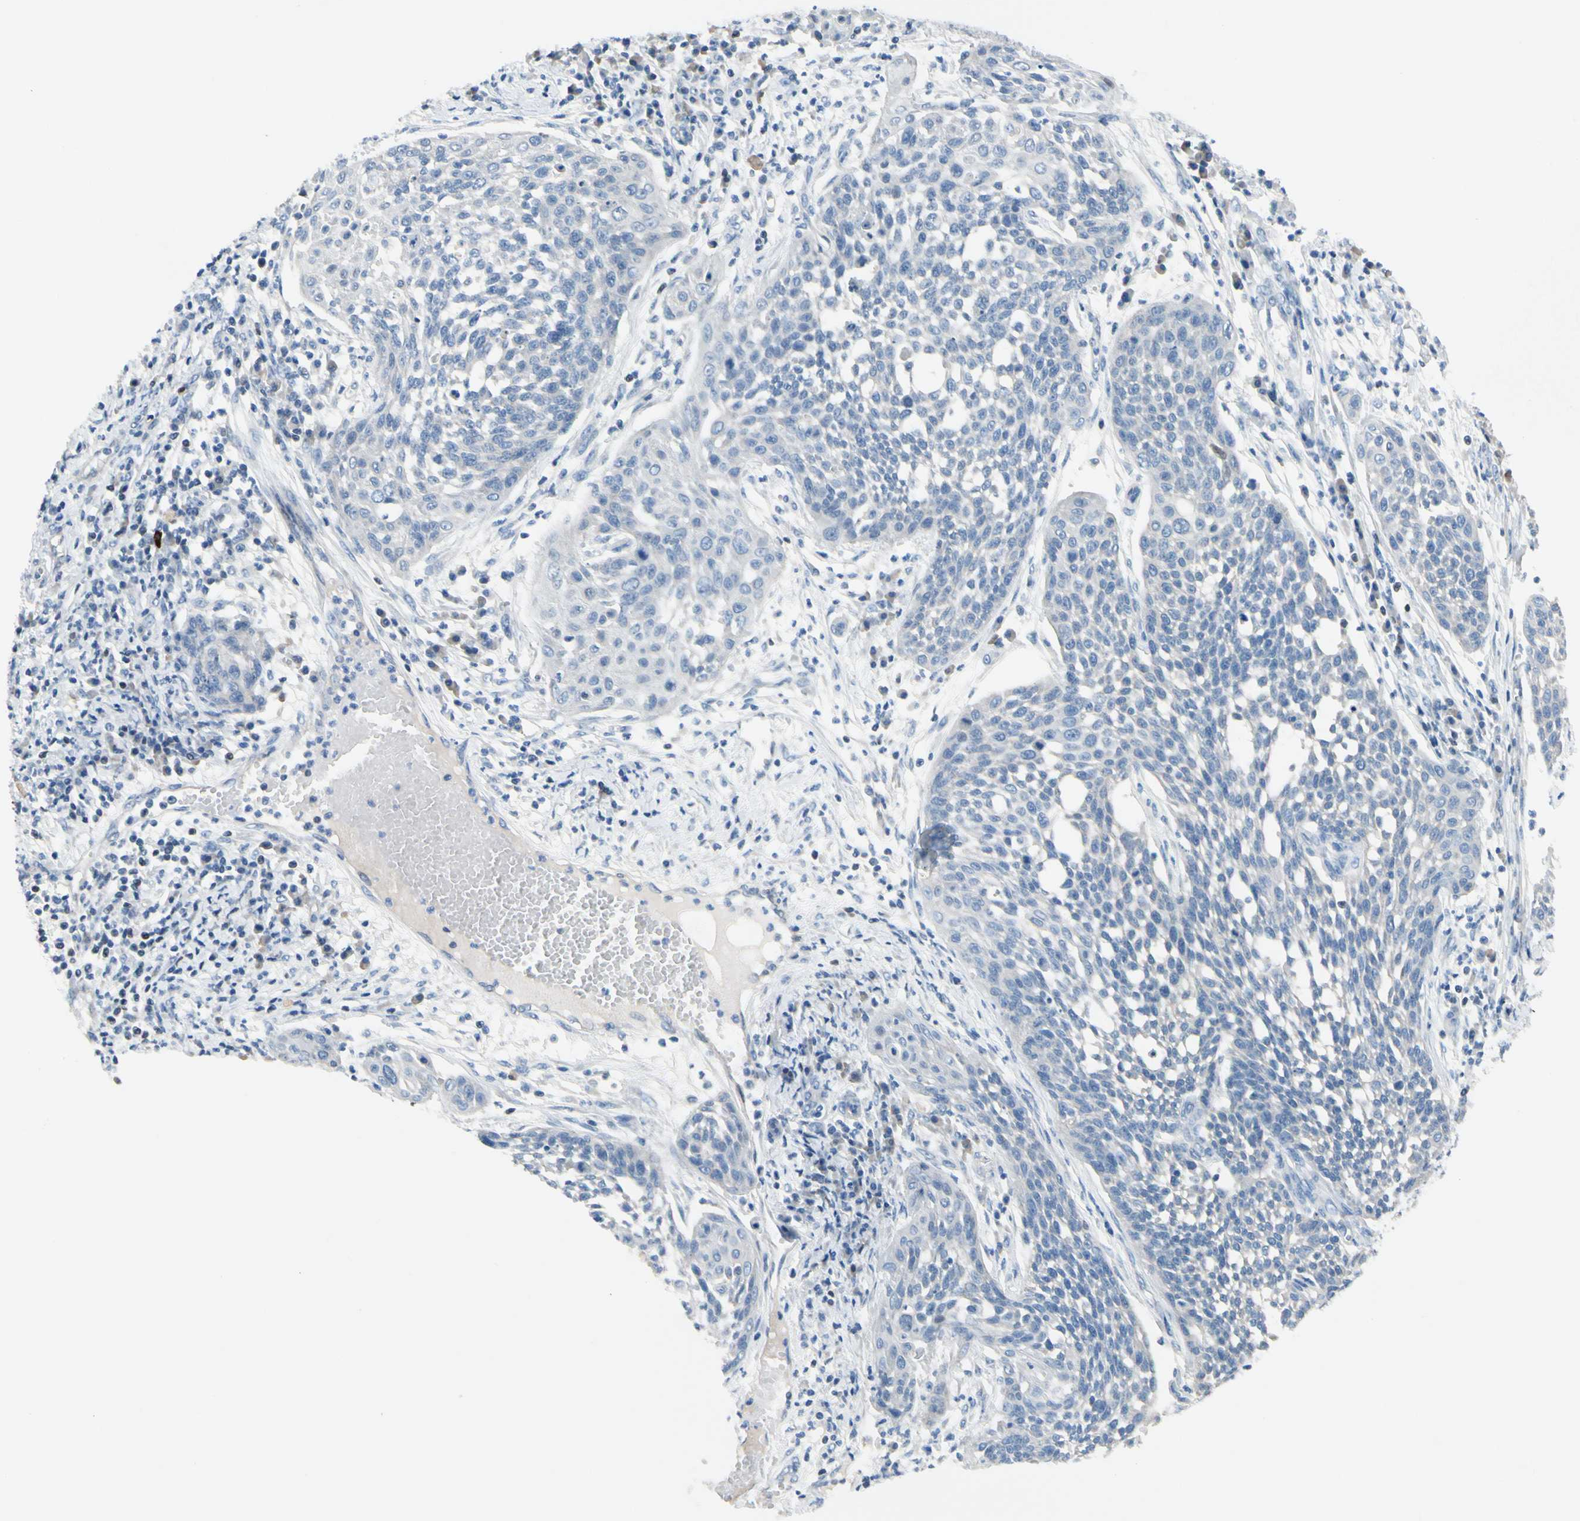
{"staining": {"intensity": "negative", "quantity": "none", "location": "none"}, "tissue": "cervical cancer", "cell_type": "Tumor cells", "image_type": "cancer", "snomed": [{"axis": "morphology", "description": "Squamous cell carcinoma, NOS"}, {"axis": "topography", "description": "Cervix"}], "caption": "Immunohistochemistry (IHC) of cervical cancer displays no staining in tumor cells.", "gene": "ZNF132", "patient": {"sex": "female", "age": 34}}